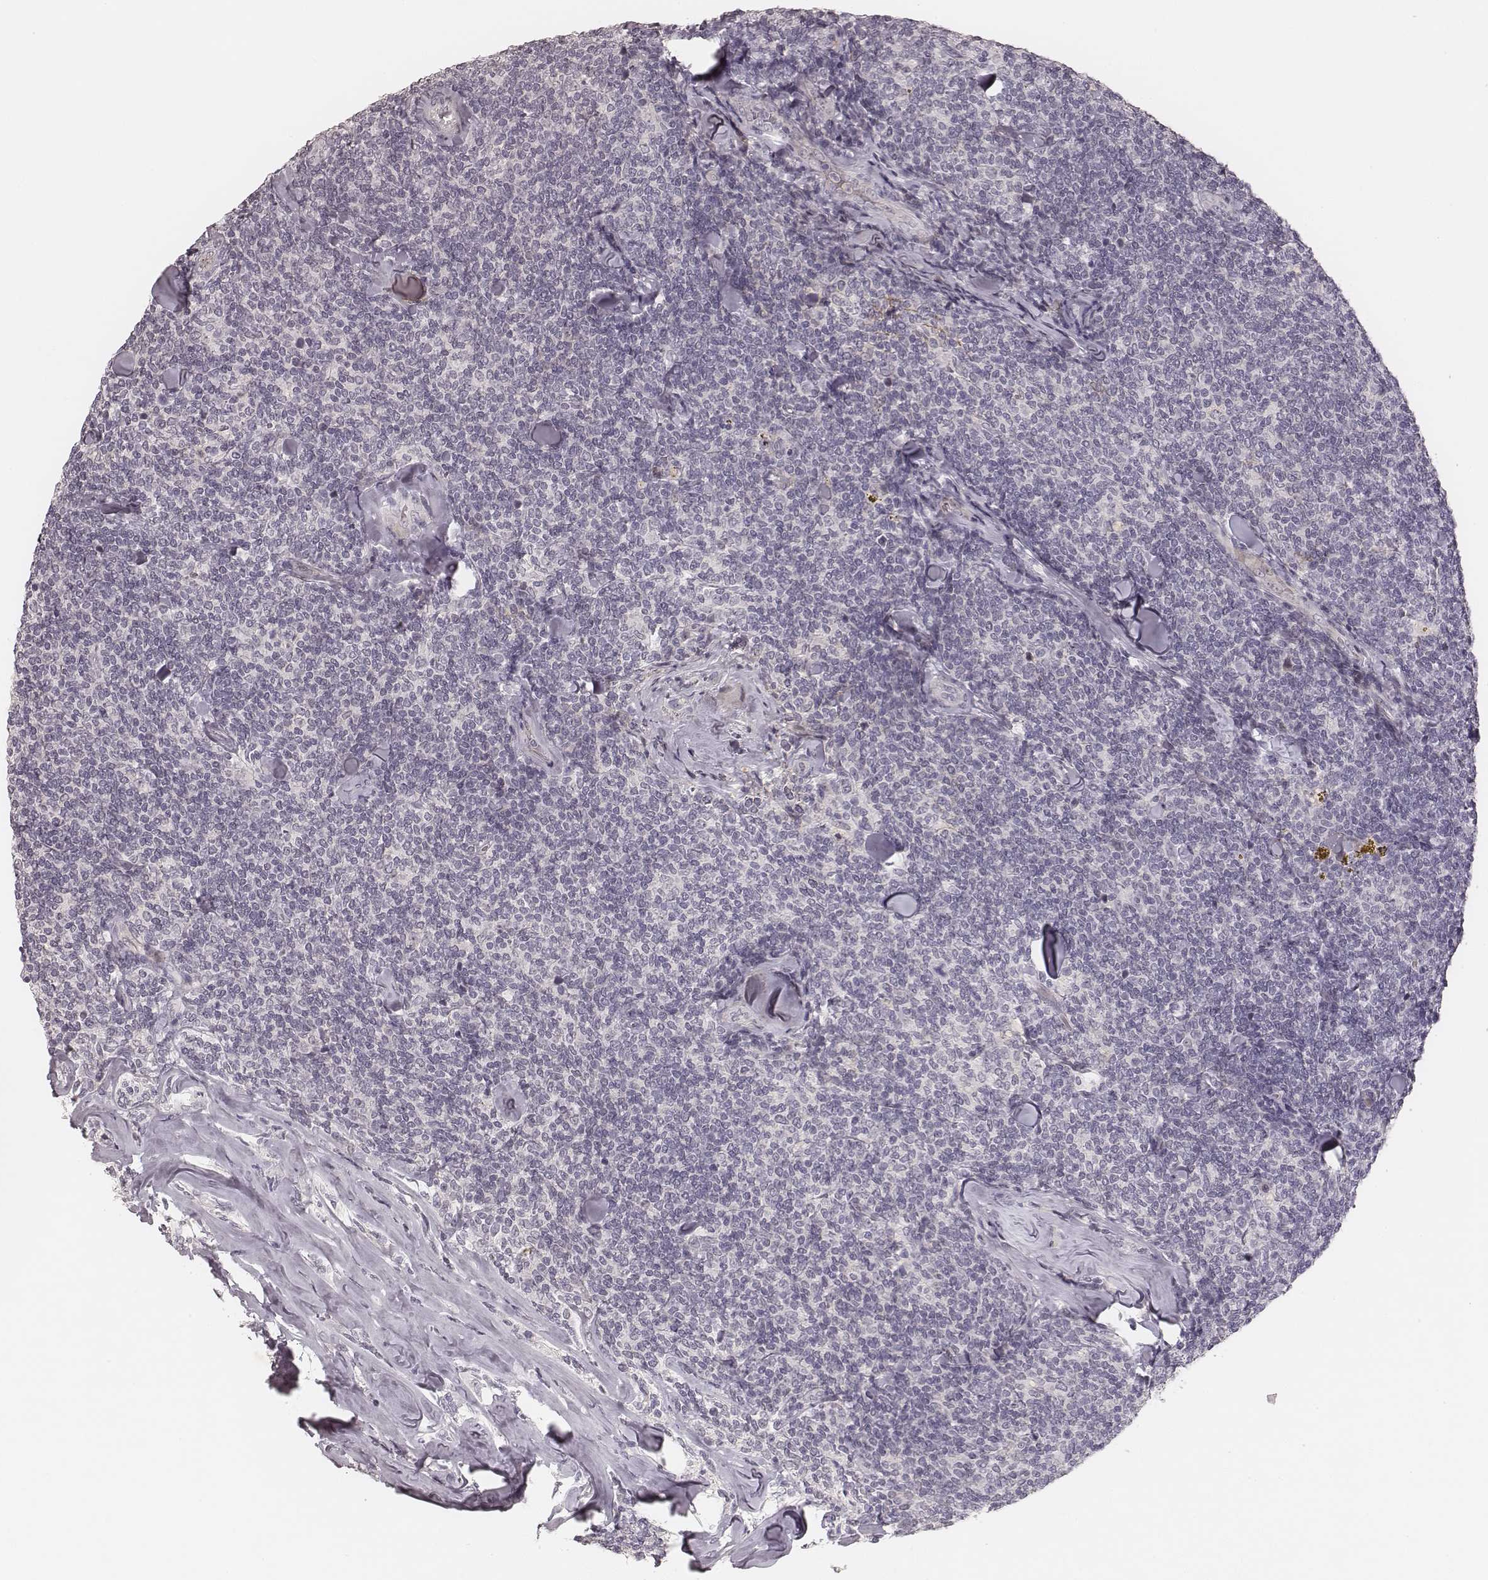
{"staining": {"intensity": "negative", "quantity": "none", "location": "none"}, "tissue": "lymphoma", "cell_type": "Tumor cells", "image_type": "cancer", "snomed": [{"axis": "morphology", "description": "Malignant lymphoma, non-Hodgkin's type, Low grade"}, {"axis": "topography", "description": "Lymph node"}], "caption": "Immunohistochemical staining of lymphoma reveals no significant expression in tumor cells.", "gene": "MADCAM1", "patient": {"sex": "female", "age": 56}}